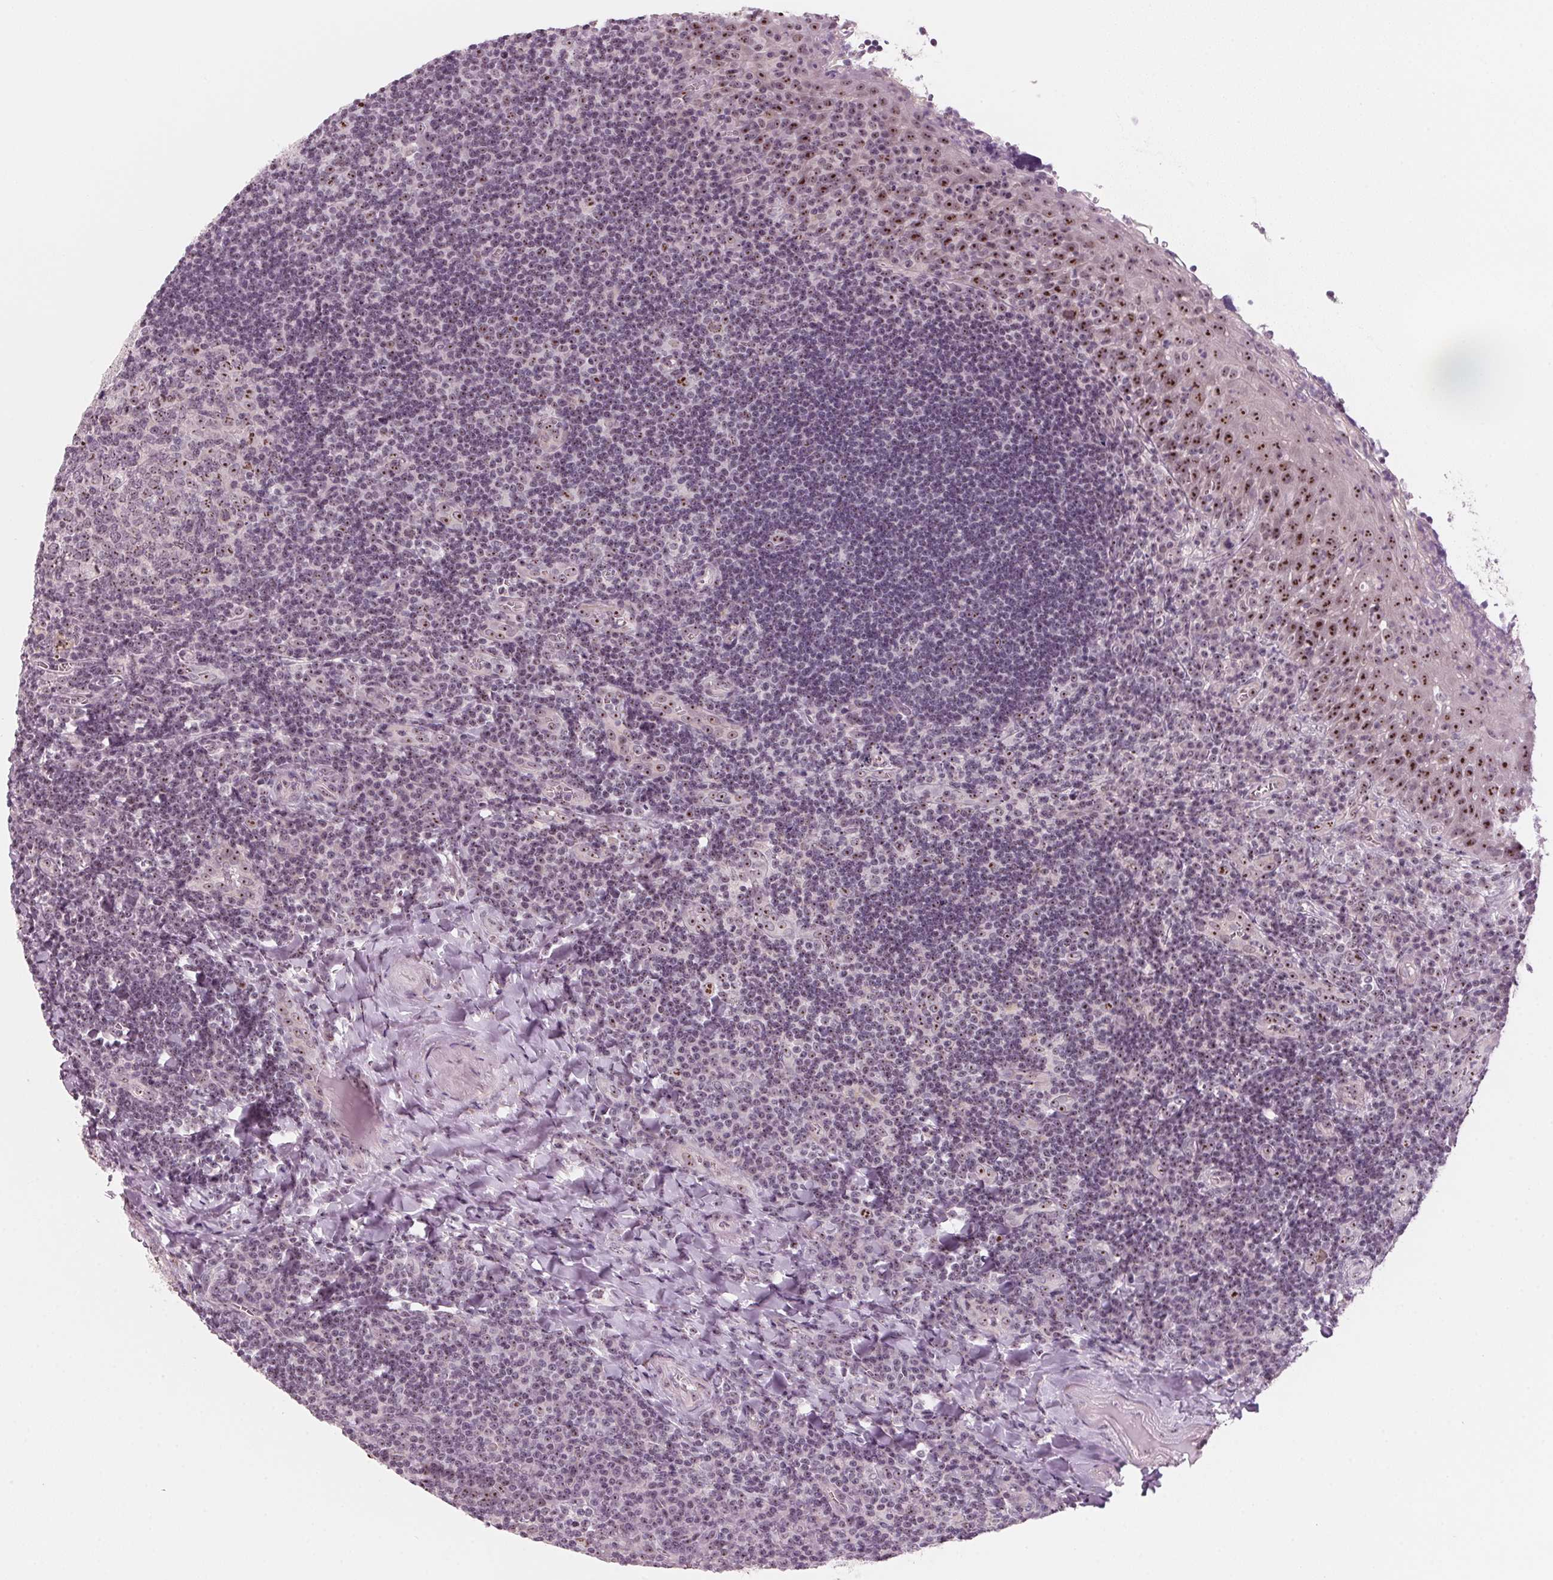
{"staining": {"intensity": "weak", "quantity": ">75%", "location": "nuclear"}, "tissue": "tonsil", "cell_type": "Germinal center cells", "image_type": "normal", "snomed": [{"axis": "morphology", "description": "Normal tissue, NOS"}, {"axis": "morphology", "description": "Inflammation, NOS"}, {"axis": "topography", "description": "Tonsil"}], "caption": "This is a histology image of IHC staining of unremarkable tonsil, which shows weak expression in the nuclear of germinal center cells.", "gene": "DNTTIP2", "patient": {"sex": "female", "age": 31}}